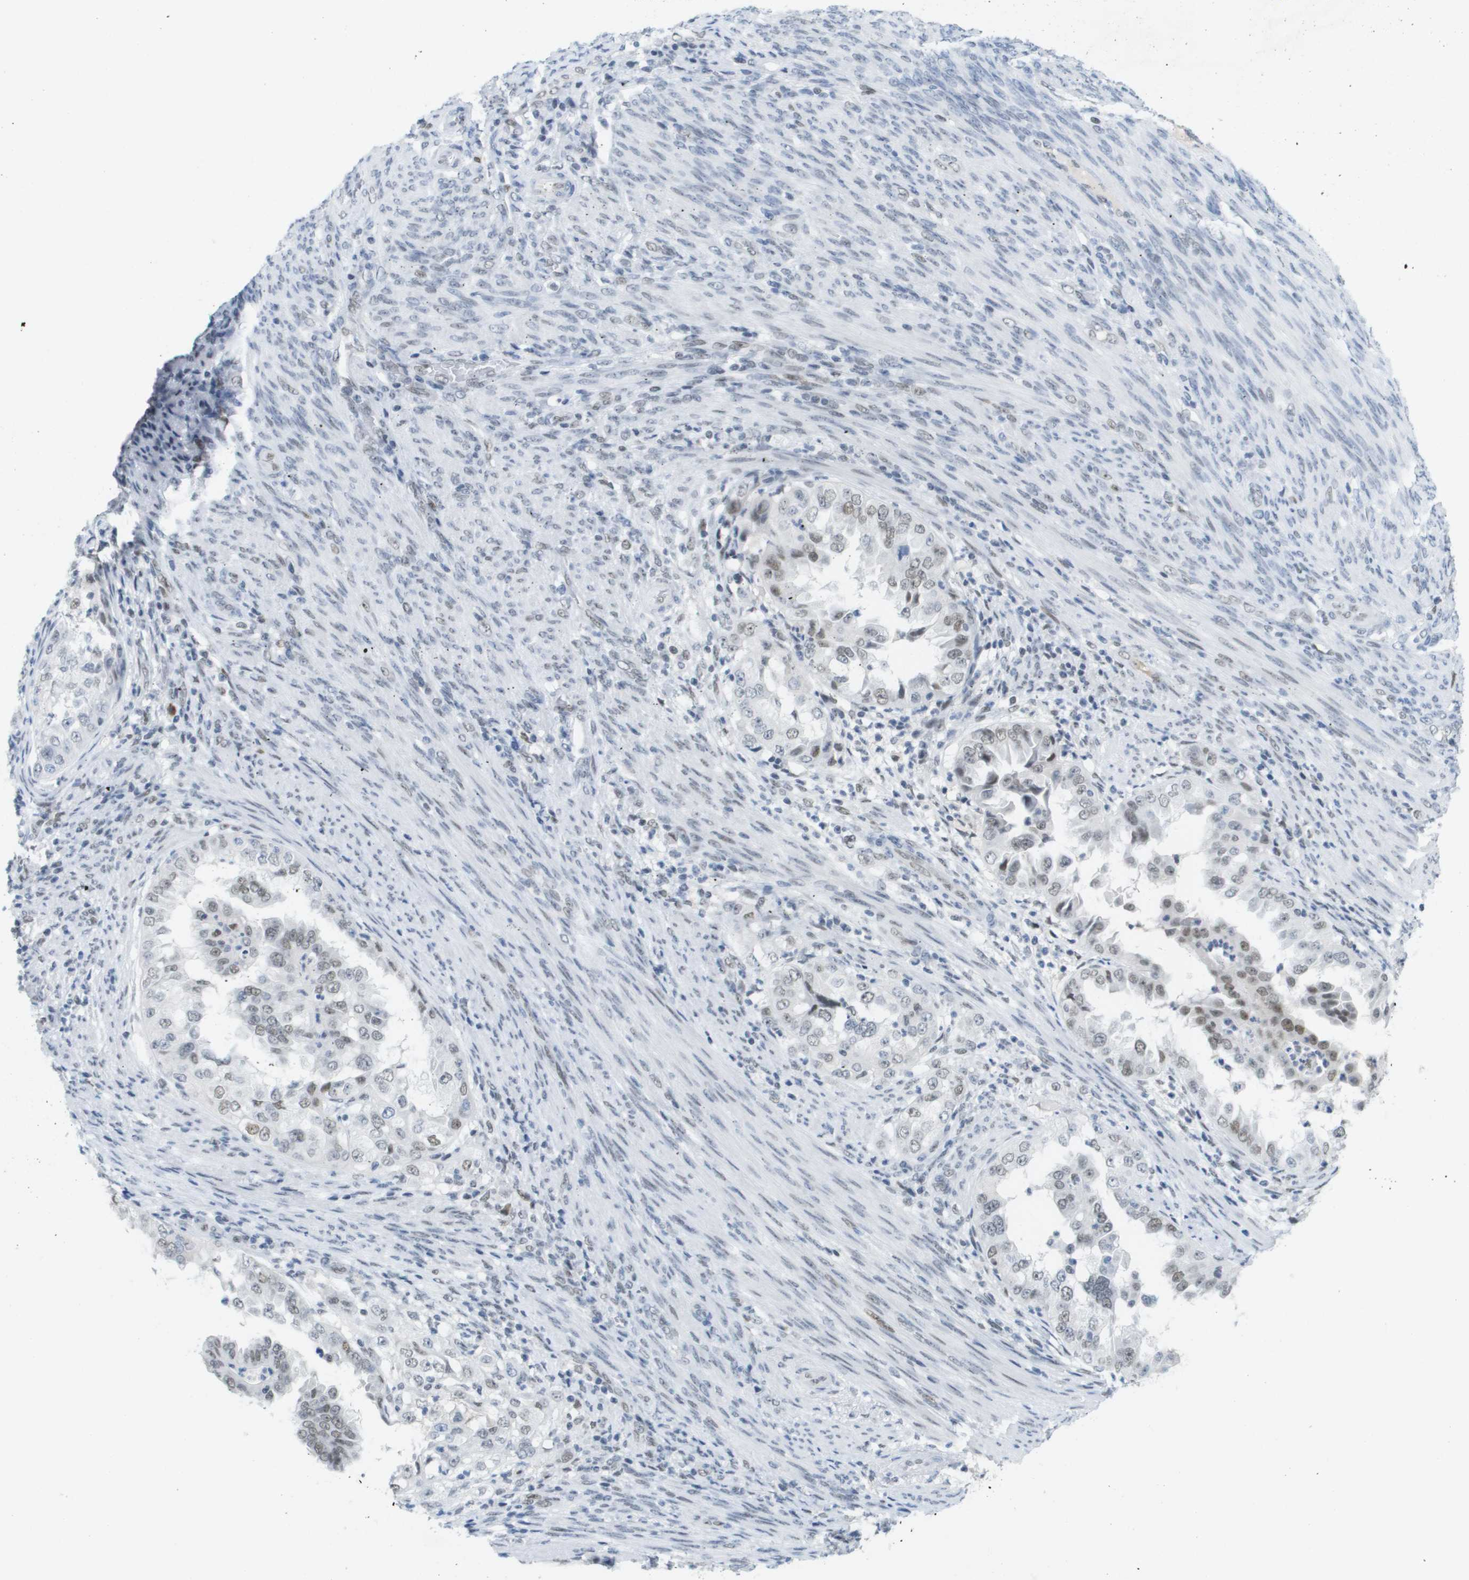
{"staining": {"intensity": "weak", "quantity": "25%-75%", "location": "nuclear"}, "tissue": "endometrial cancer", "cell_type": "Tumor cells", "image_type": "cancer", "snomed": [{"axis": "morphology", "description": "Adenocarcinoma, NOS"}, {"axis": "topography", "description": "Endometrium"}], "caption": "Weak nuclear expression is present in approximately 25%-75% of tumor cells in adenocarcinoma (endometrial).", "gene": "TP53RK", "patient": {"sex": "female", "age": 85}}